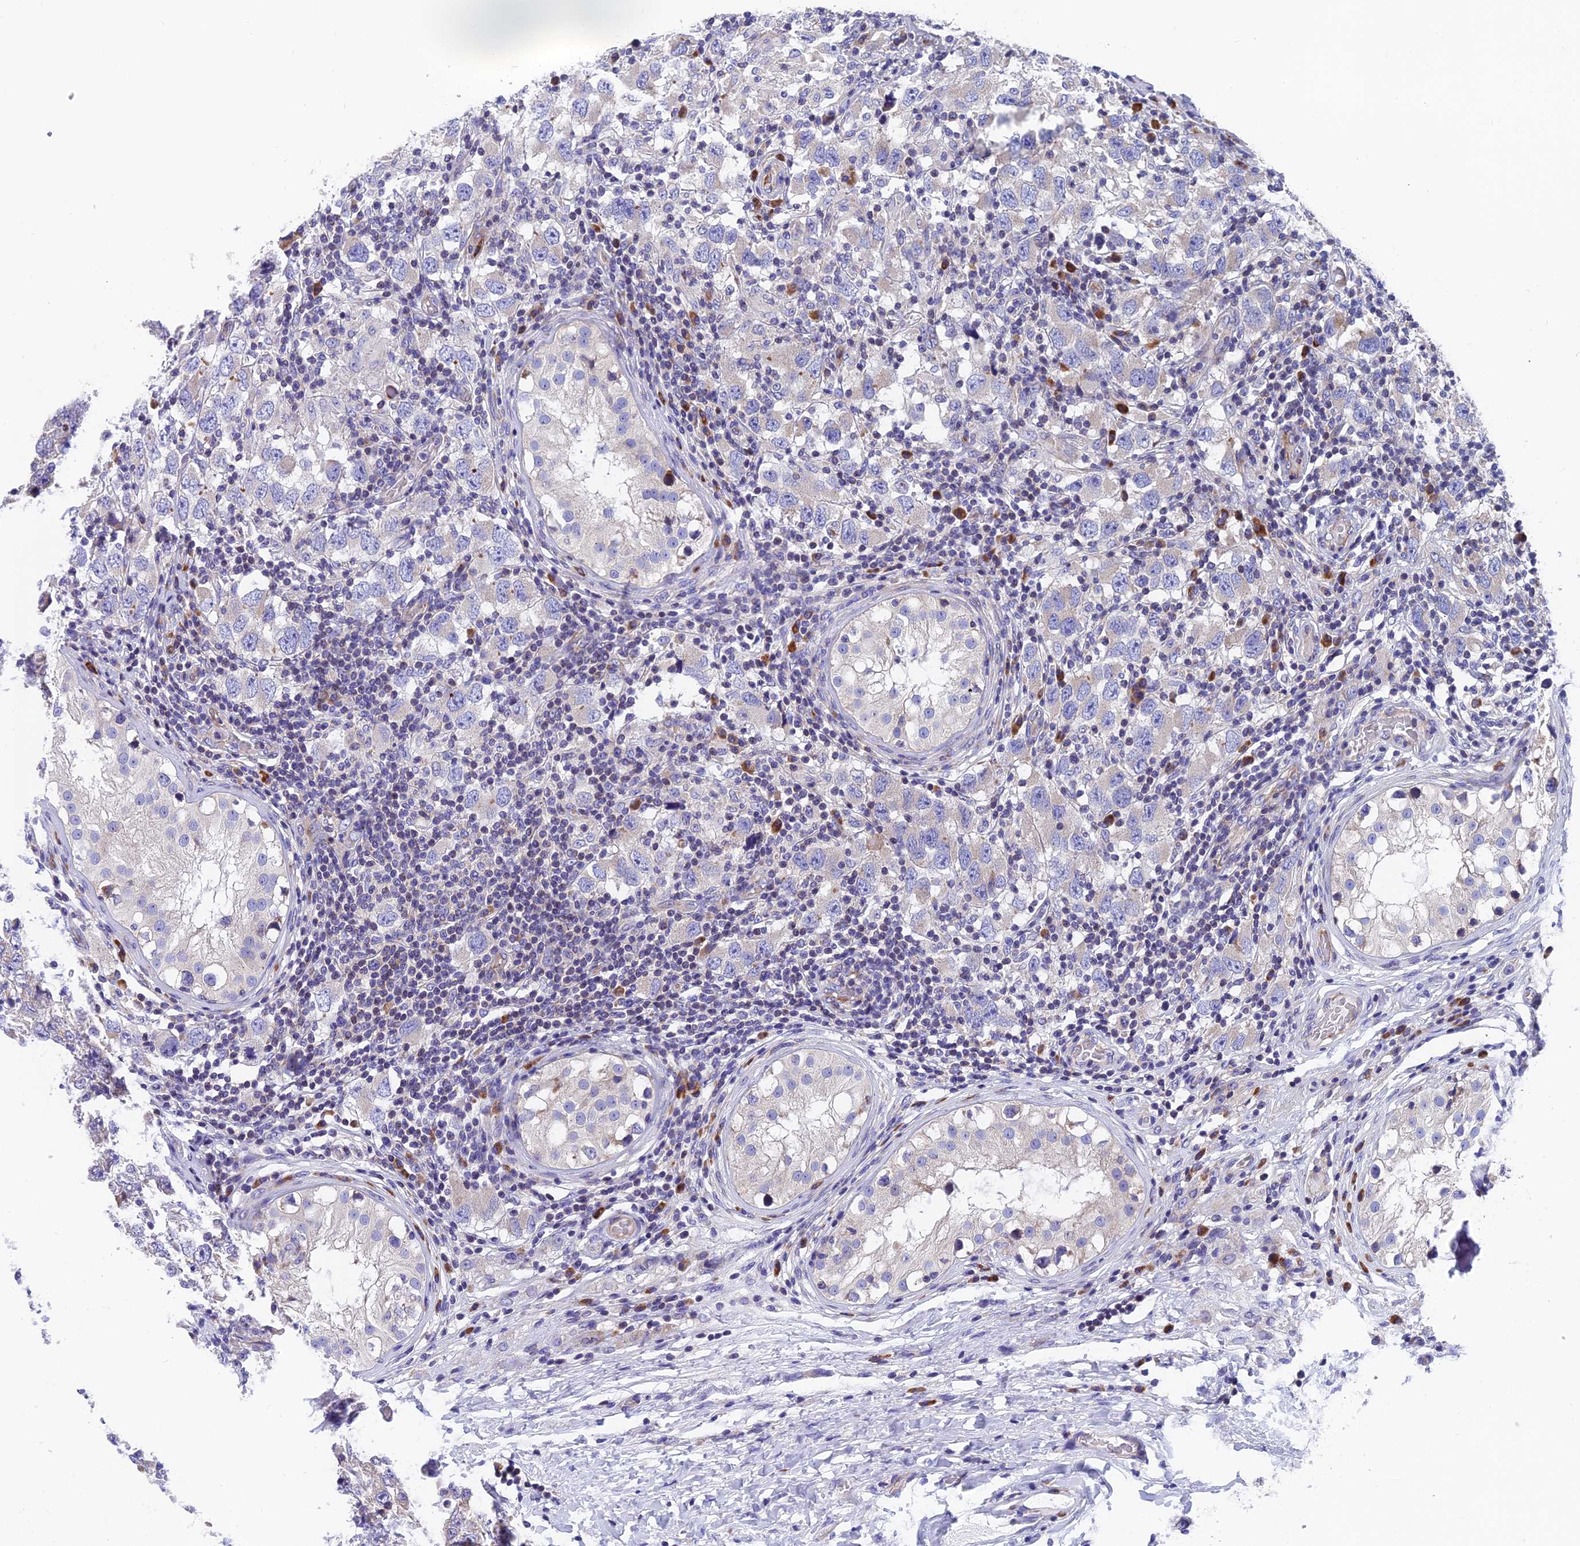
{"staining": {"intensity": "negative", "quantity": "none", "location": "none"}, "tissue": "testis cancer", "cell_type": "Tumor cells", "image_type": "cancer", "snomed": [{"axis": "morphology", "description": "Carcinoma, Embryonal, NOS"}, {"axis": "topography", "description": "Testis"}], "caption": "A high-resolution histopathology image shows immunohistochemistry (IHC) staining of embryonal carcinoma (testis), which displays no significant staining in tumor cells.", "gene": "MVB12A", "patient": {"sex": "male", "age": 21}}